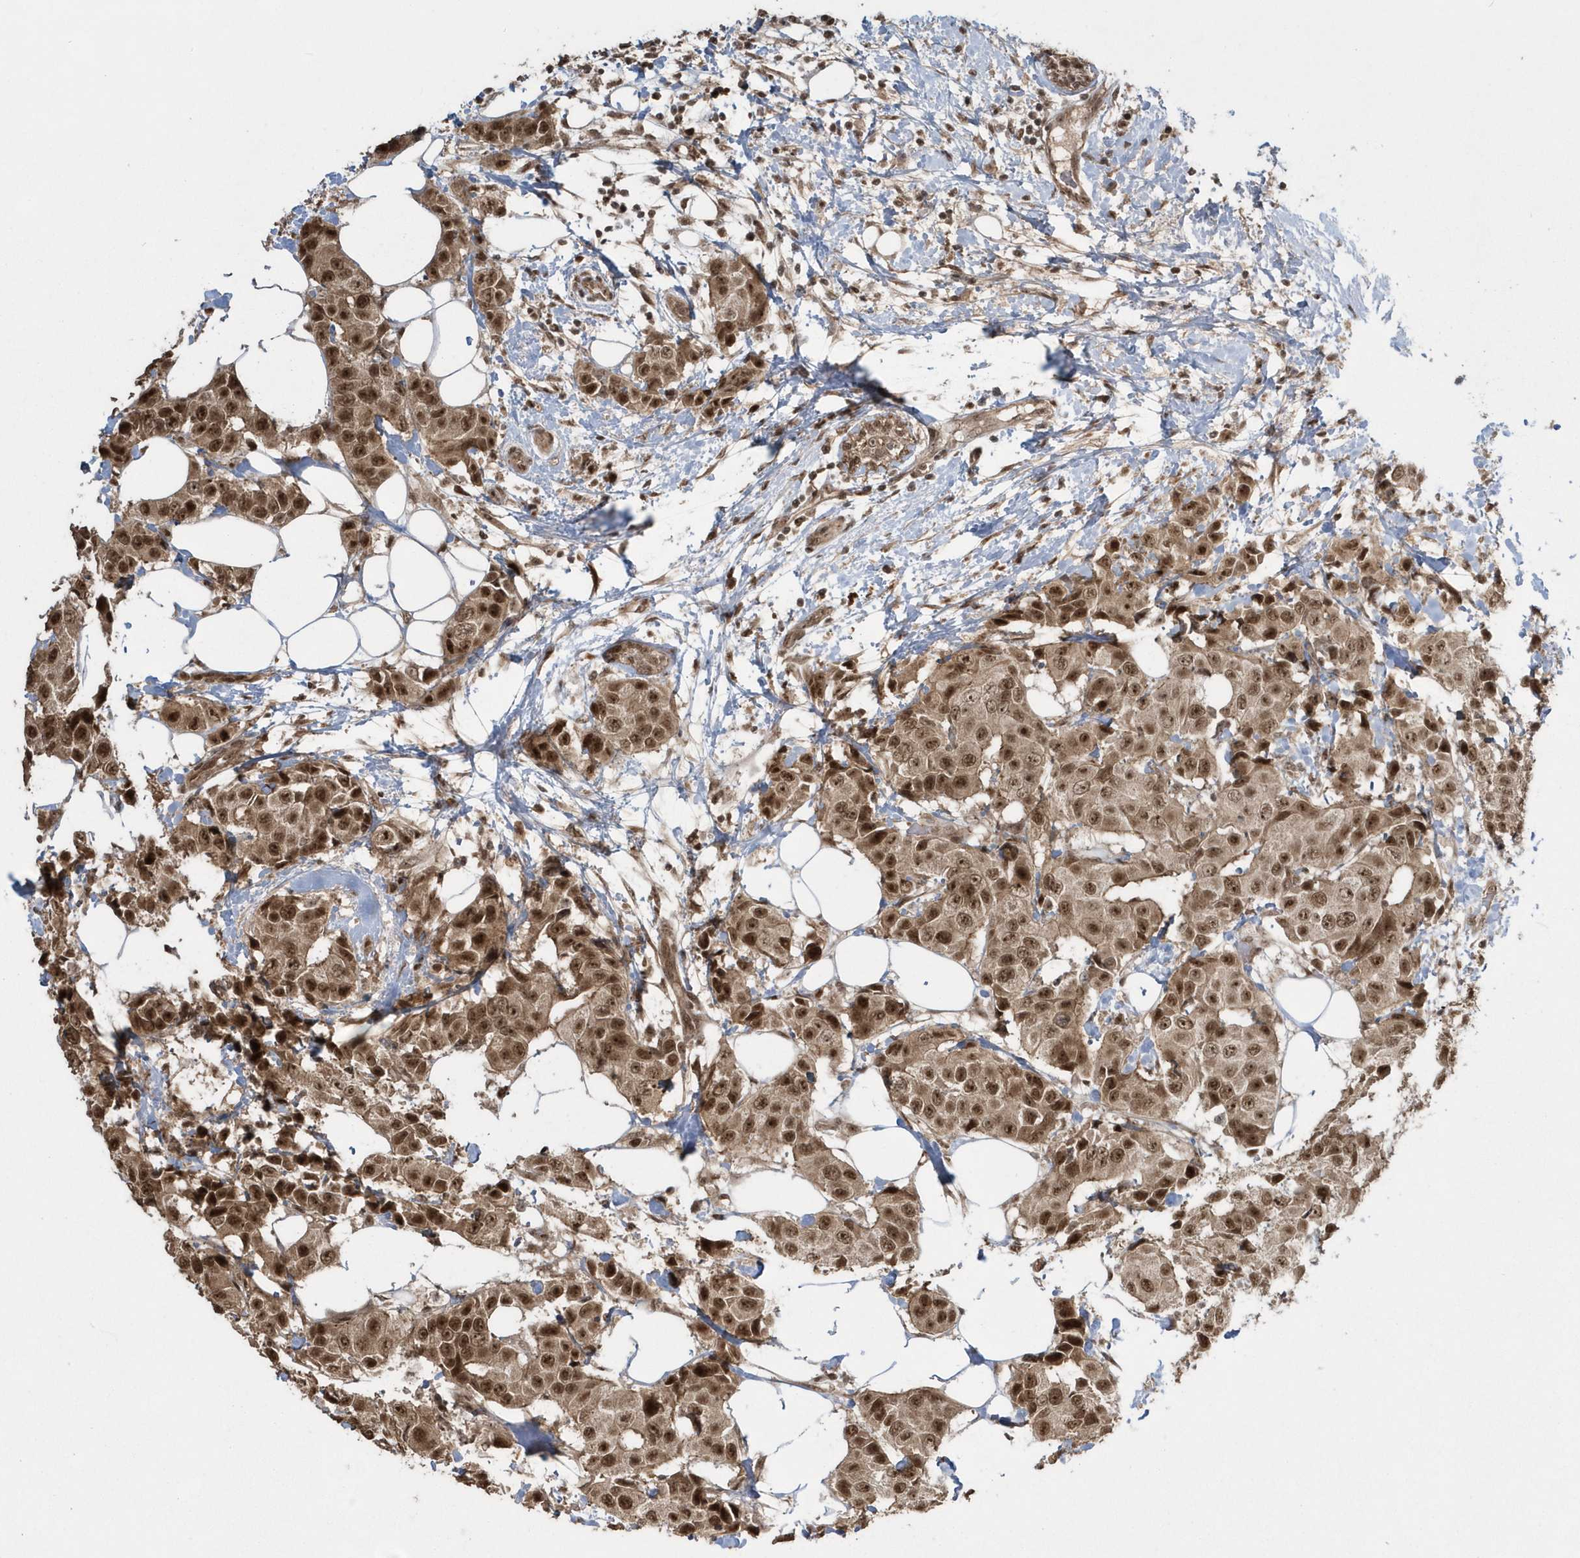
{"staining": {"intensity": "moderate", "quantity": ">75%", "location": "cytoplasmic/membranous,nuclear"}, "tissue": "breast cancer", "cell_type": "Tumor cells", "image_type": "cancer", "snomed": [{"axis": "morphology", "description": "Normal tissue, NOS"}, {"axis": "morphology", "description": "Duct carcinoma"}, {"axis": "topography", "description": "Breast"}], "caption": "Moderate cytoplasmic/membranous and nuclear staining is seen in about >75% of tumor cells in infiltrating ductal carcinoma (breast).", "gene": "EPB41L4A", "patient": {"sex": "female", "age": 39}}